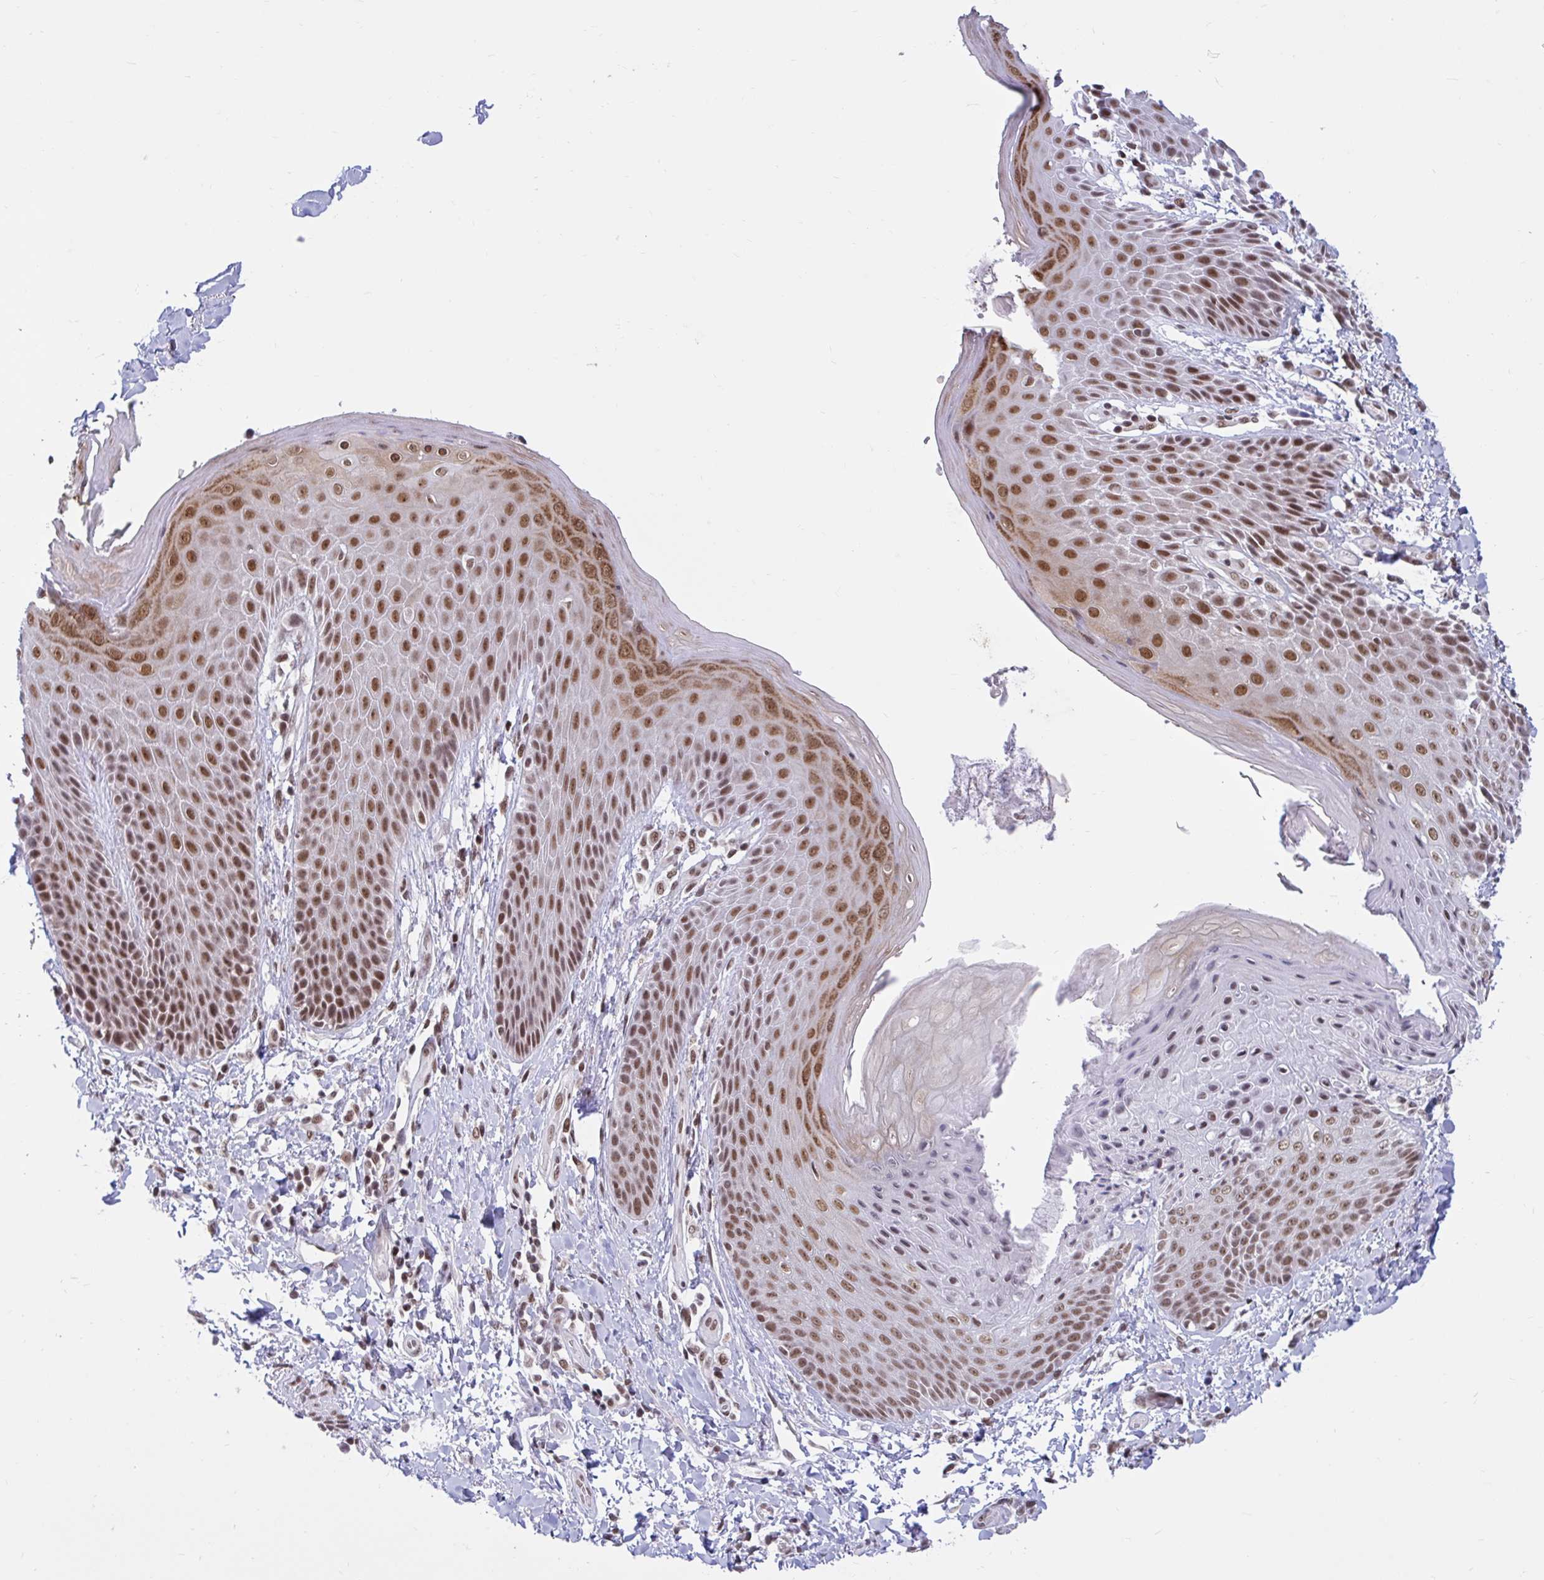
{"staining": {"intensity": "moderate", "quantity": ">75%", "location": "nuclear"}, "tissue": "skin", "cell_type": "Epidermal cells", "image_type": "normal", "snomed": [{"axis": "morphology", "description": "Normal tissue, NOS"}, {"axis": "topography", "description": "Anal"}, {"axis": "topography", "description": "Peripheral nerve tissue"}], "caption": "Protein staining of normal skin demonstrates moderate nuclear staining in approximately >75% of epidermal cells. The staining was performed using DAB (3,3'-diaminobenzidine), with brown indicating positive protein expression. Nuclei are stained blue with hematoxylin.", "gene": "PHF10", "patient": {"sex": "male", "age": 51}}